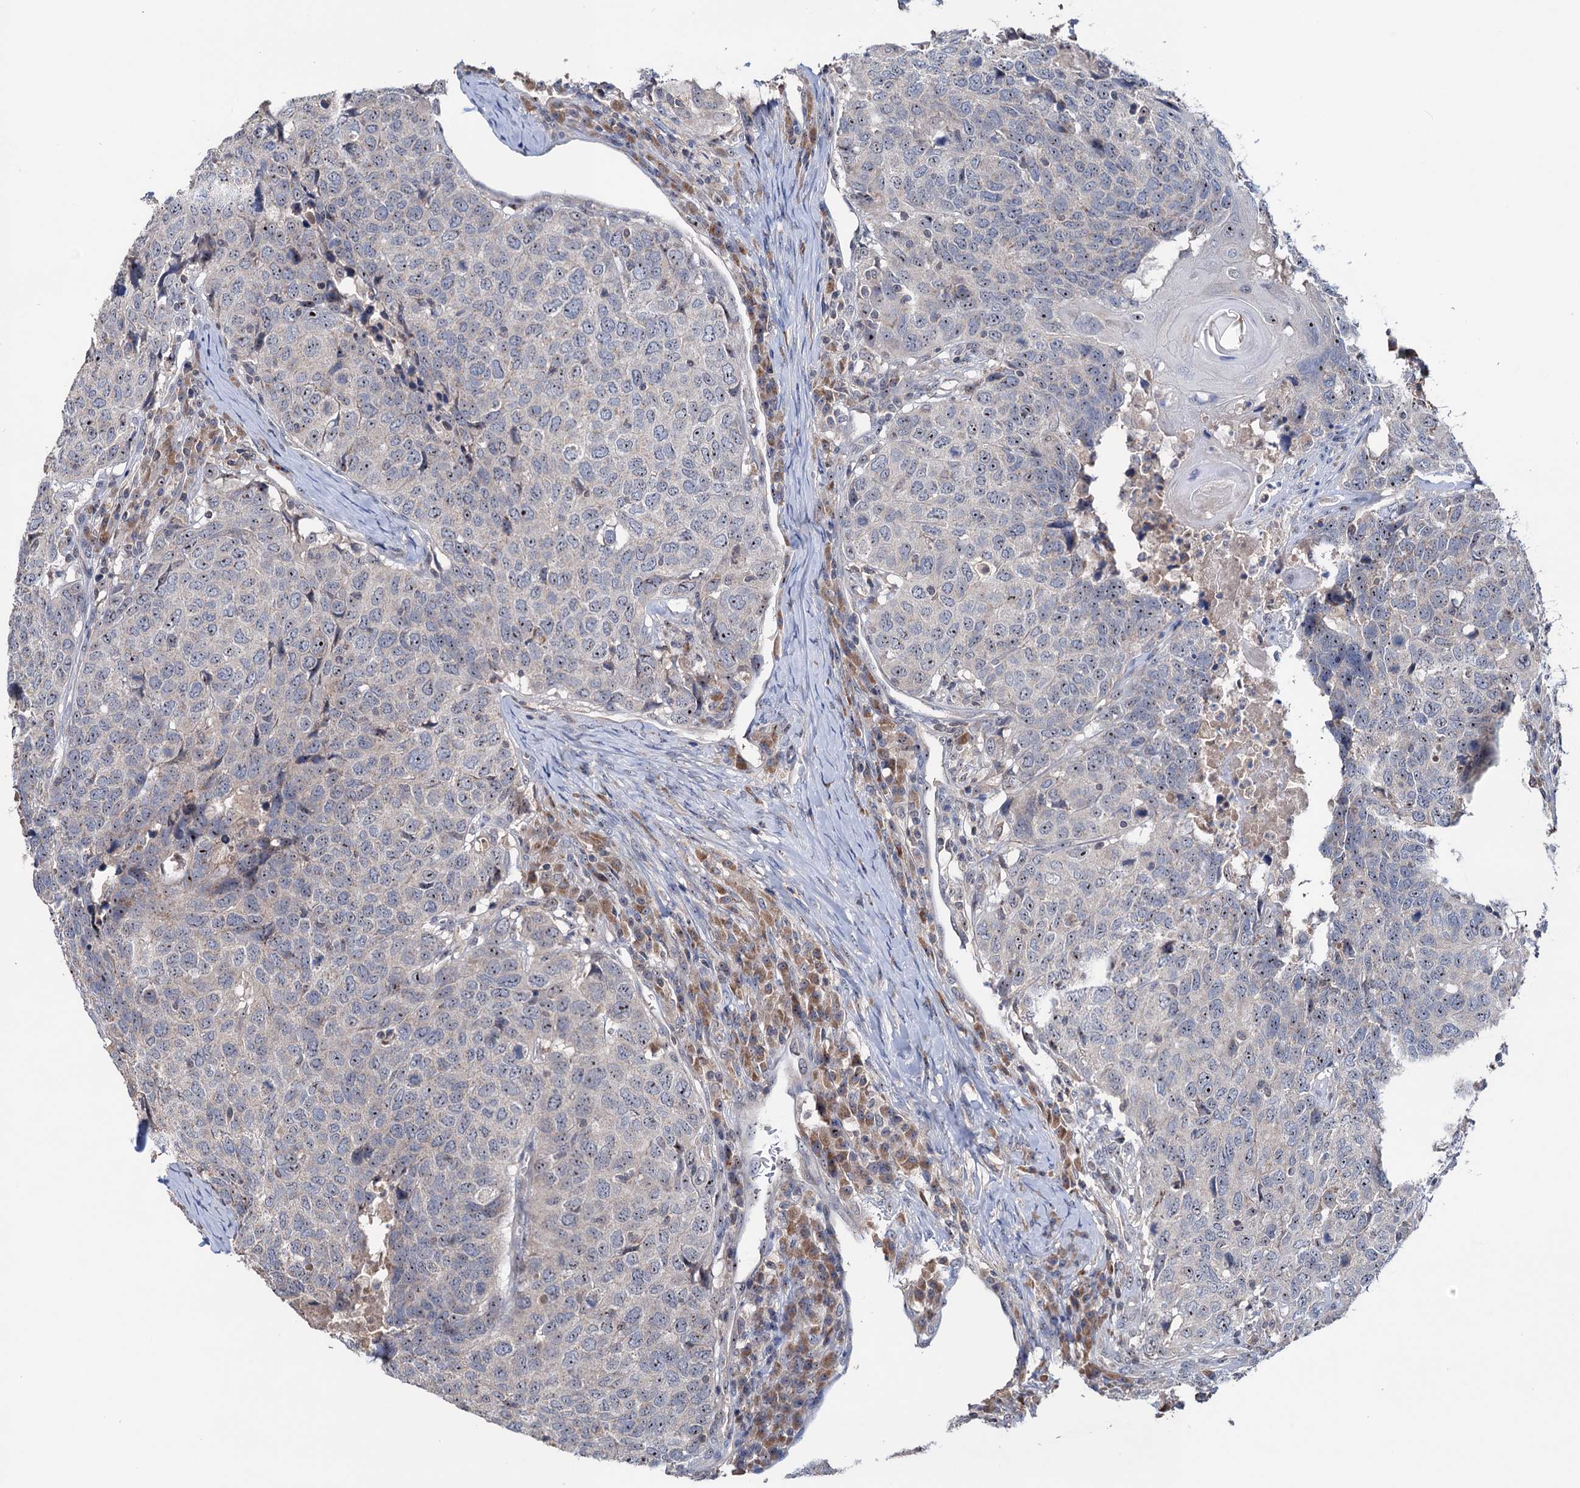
{"staining": {"intensity": "weak", "quantity": "<25%", "location": "nuclear"}, "tissue": "head and neck cancer", "cell_type": "Tumor cells", "image_type": "cancer", "snomed": [{"axis": "morphology", "description": "Squamous cell carcinoma, NOS"}, {"axis": "topography", "description": "Head-Neck"}], "caption": "Tumor cells are negative for protein expression in human head and neck squamous cell carcinoma.", "gene": "HTR3B", "patient": {"sex": "male", "age": 66}}